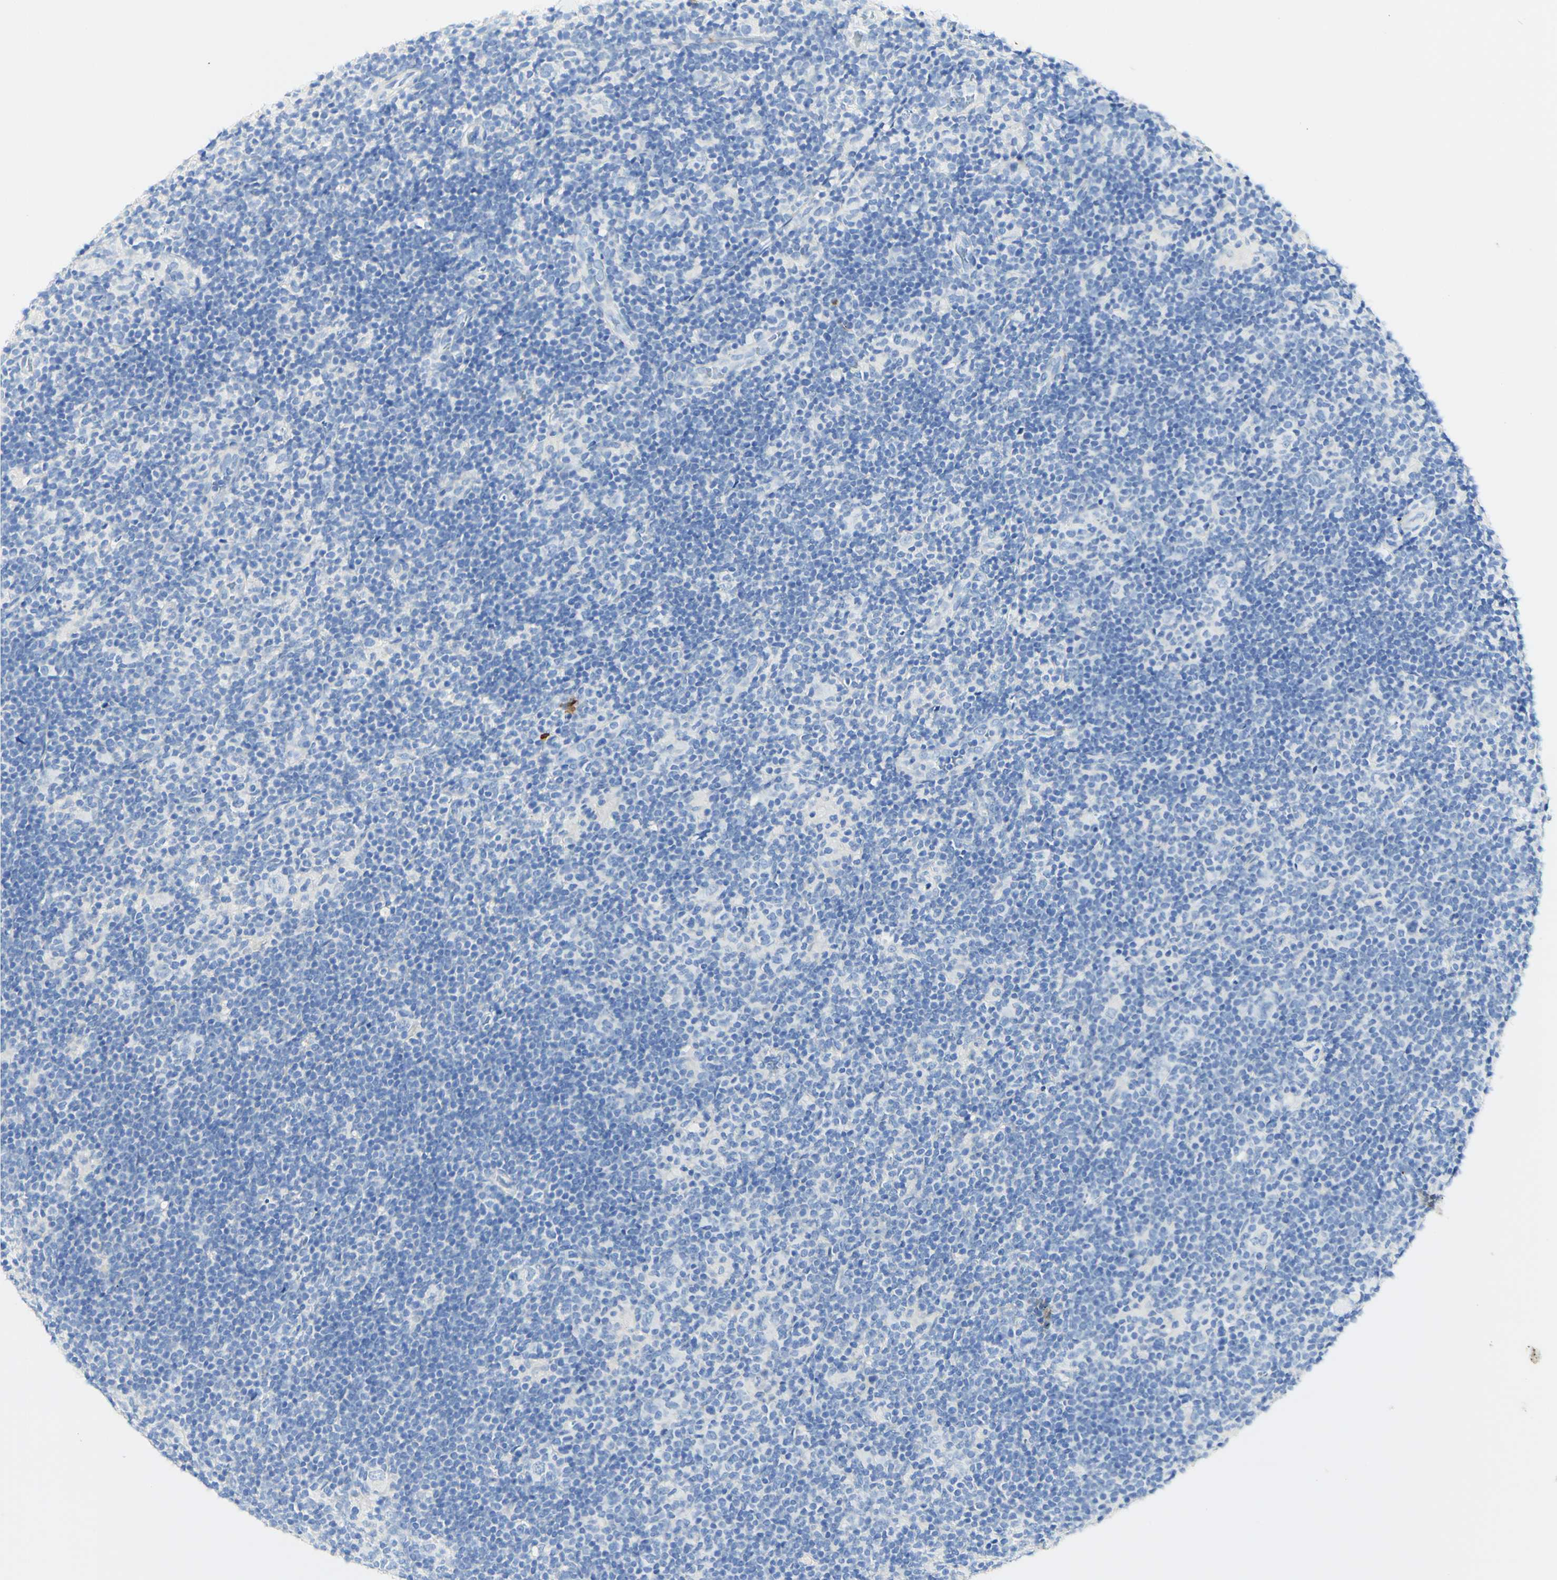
{"staining": {"intensity": "negative", "quantity": "none", "location": "none"}, "tissue": "lymphoma", "cell_type": "Tumor cells", "image_type": "cancer", "snomed": [{"axis": "morphology", "description": "Hodgkin's disease, NOS"}, {"axis": "topography", "description": "Lymph node"}], "caption": "This is an immunohistochemistry (IHC) image of human Hodgkin's disease. There is no positivity in tumor cells.", "gene": "PIGR", "patient": {"sex": "female", "age": 57}}